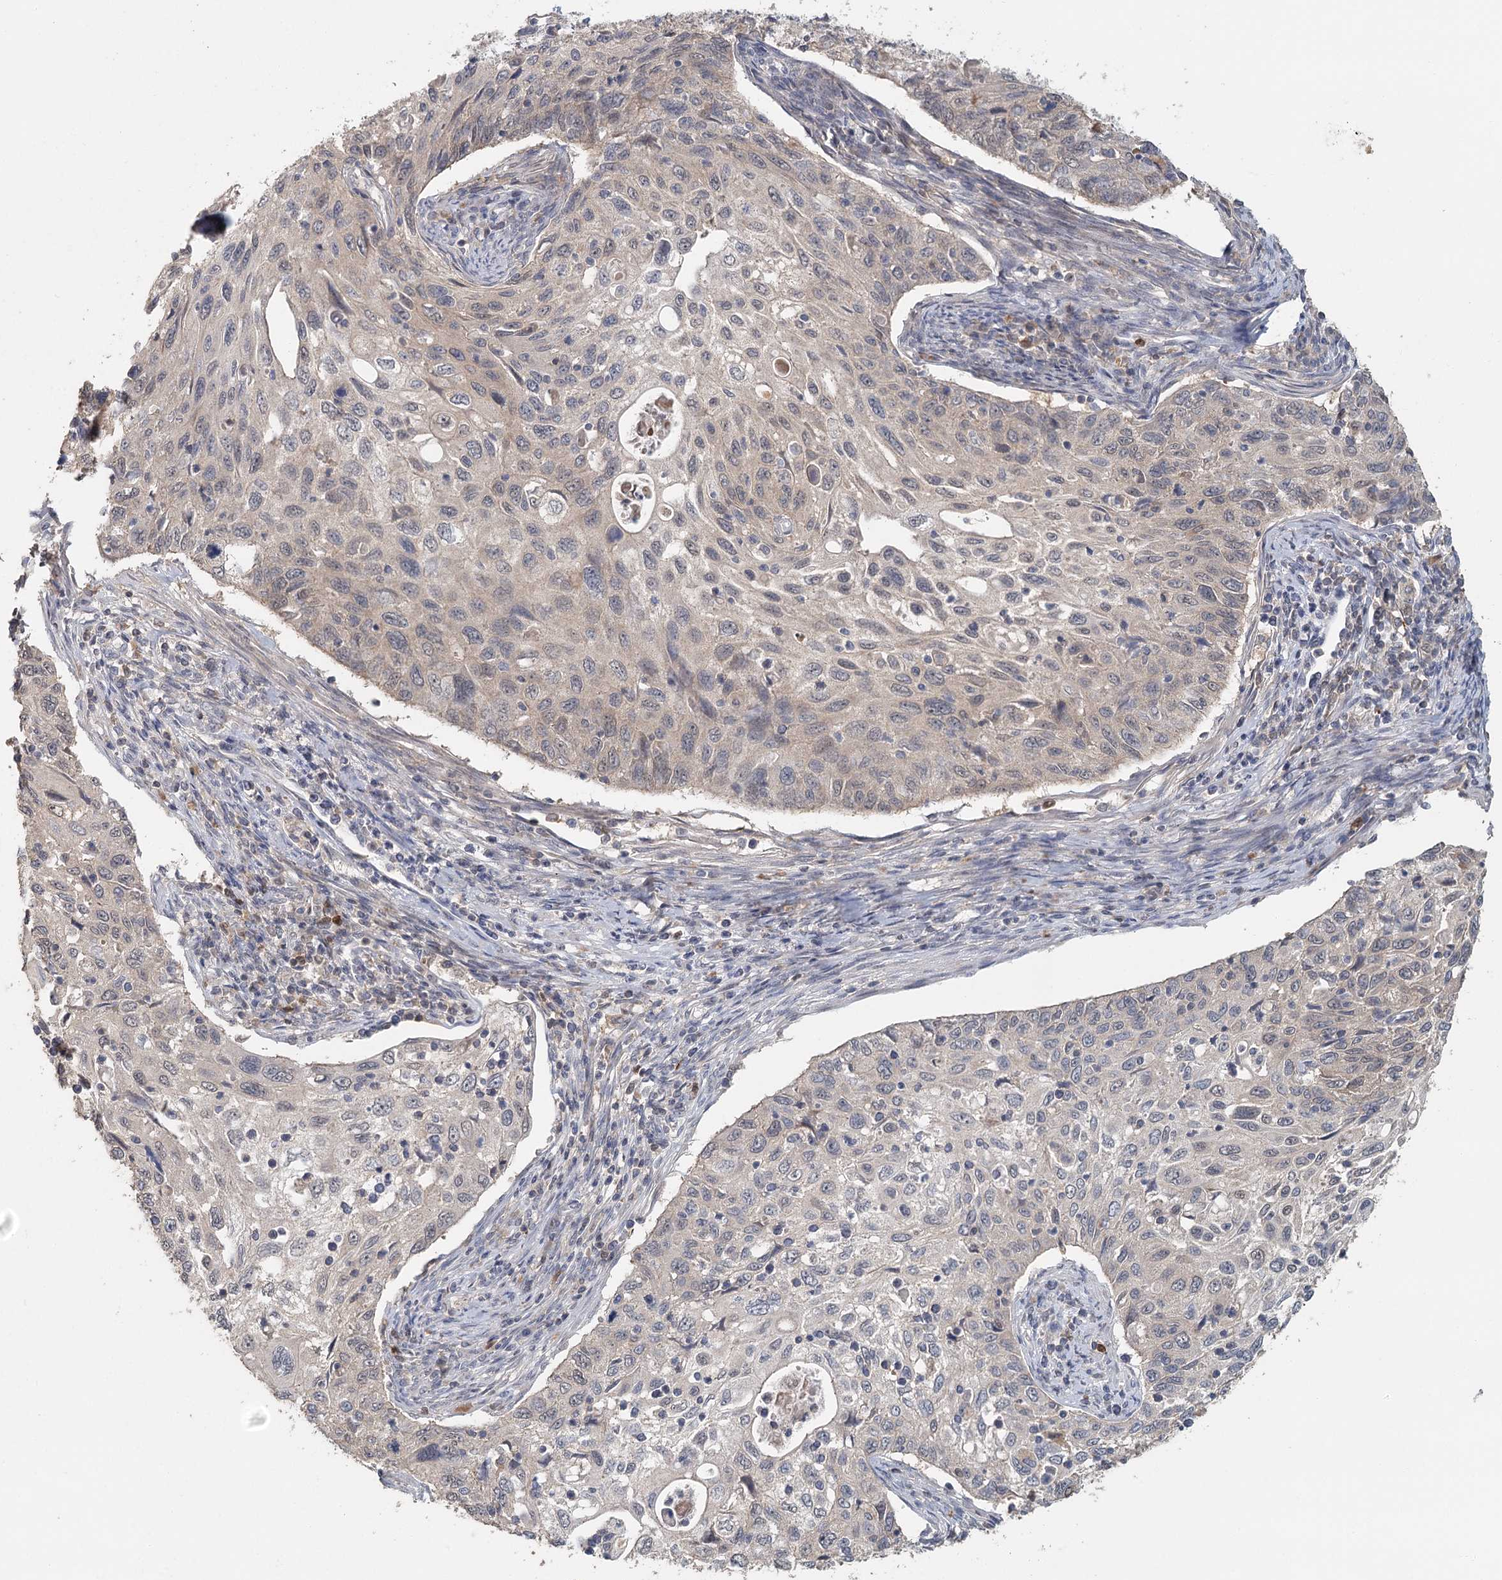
{"staining": {"intensity": "weak", "quantity": "<25%", "location": "cytoplasmic/membranous,nuclear"}, "tissue": "cervical cancer", "cell_type": "Tumor cells", "image_type": "cancer", "snomed": [{"axis": "morphology", "description": "Squamous cell carcinoma, NOS"}, {"axis": "topography", "description": "Cervix"}], "caption": "There is no significant staining in tumor cells of cervical cancer (squamous cell carcinoma).", "gene": "ADK", "patient": {"sex": "female", "age": 70}}